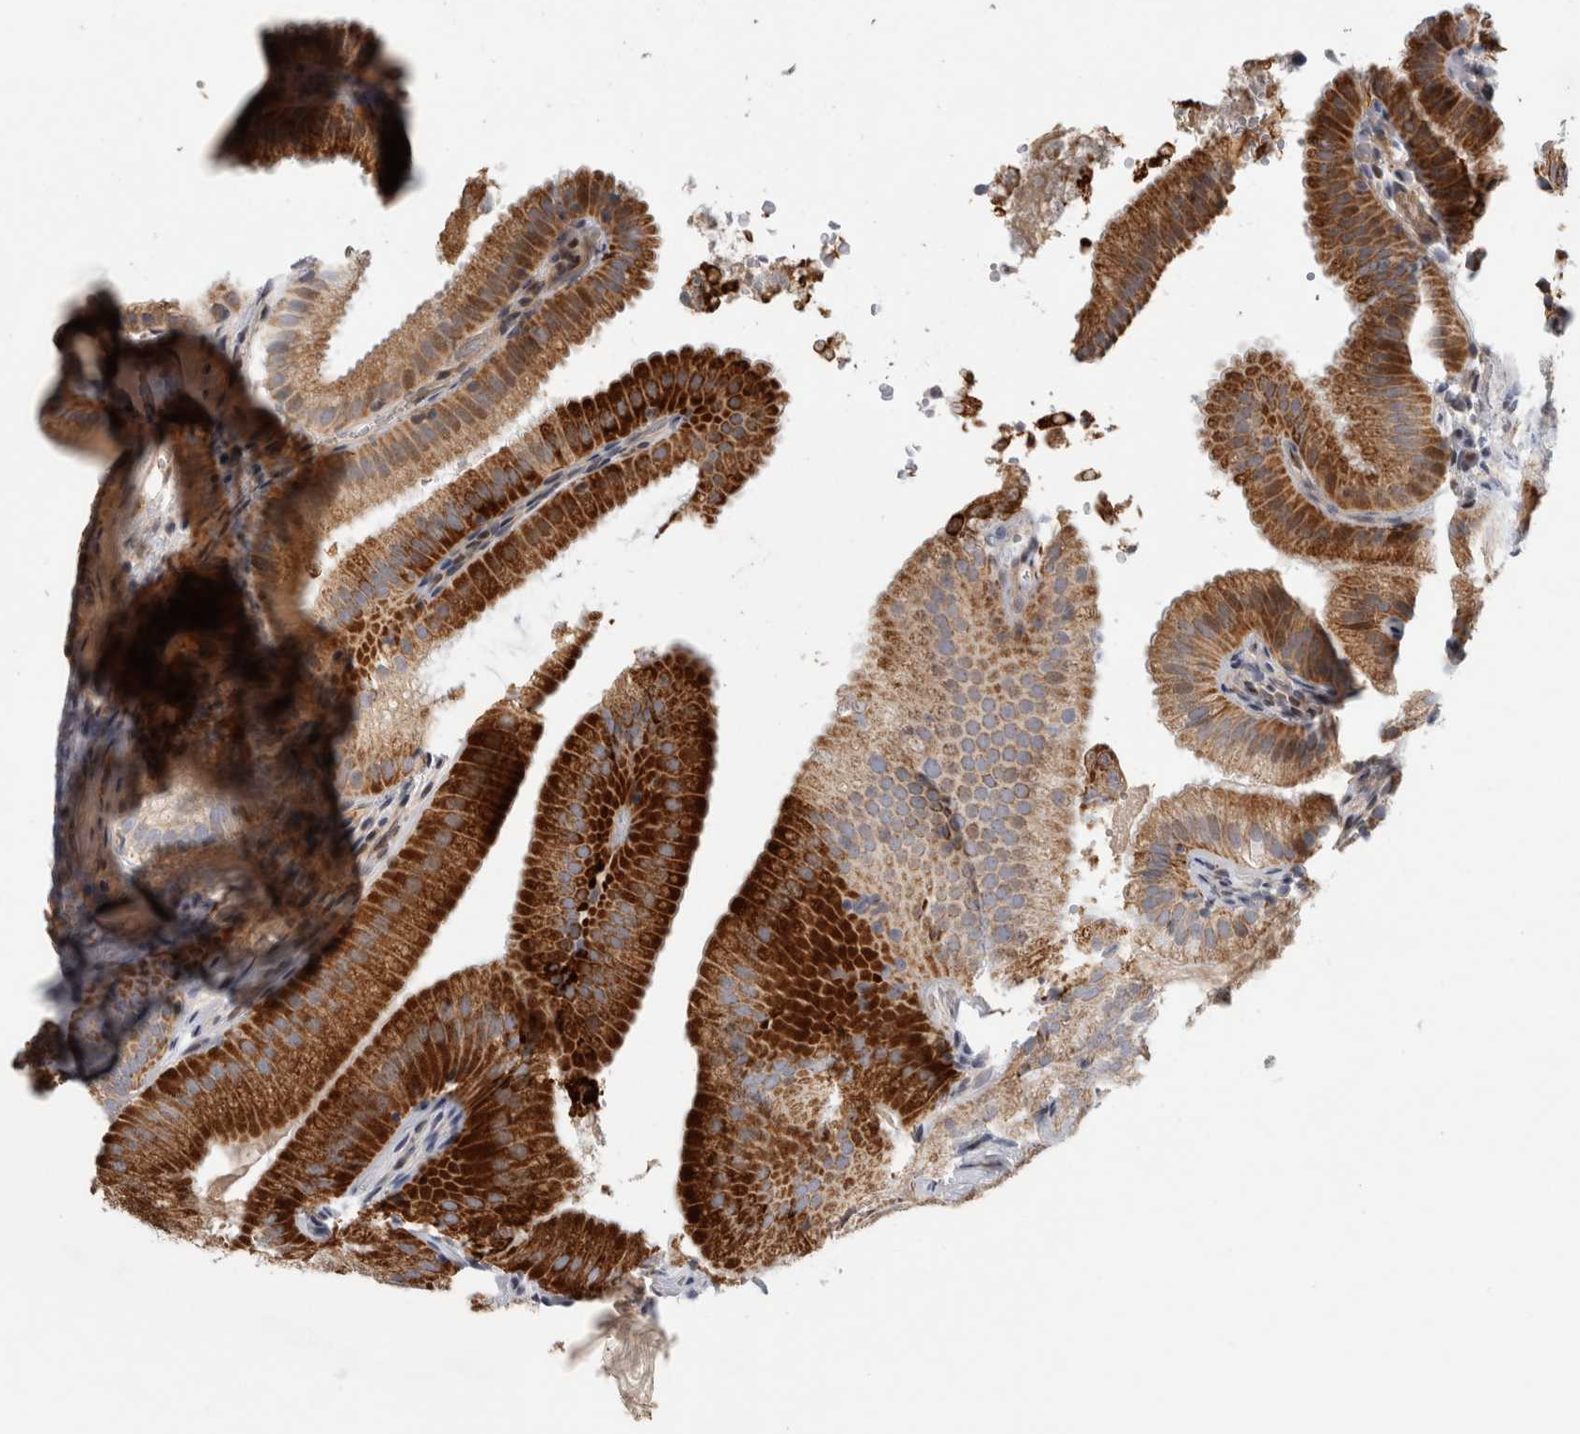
{"staining": {"intensity": "strong", "quantity": "25%-75%", "location": "cytoplasmic/membranous"}, "tissue": "gallbladder", "cell_type": "Glandular cells", "image_type": "normal", "snomed": [{"axis": "morphology", "description": "Normal tissue, NOS"}, {"axis": "topography", "description": "Gallbladder"}], "caption": "A brown stain shows strong cytoplasmic/membranous positivity of a protein in glandular cells of normal gallbladder. The protein of interest is shown in brown color, while the nuclei are stained blue.", "gene": "RBM48", "patient": {"sex": "female", "age": 30}}